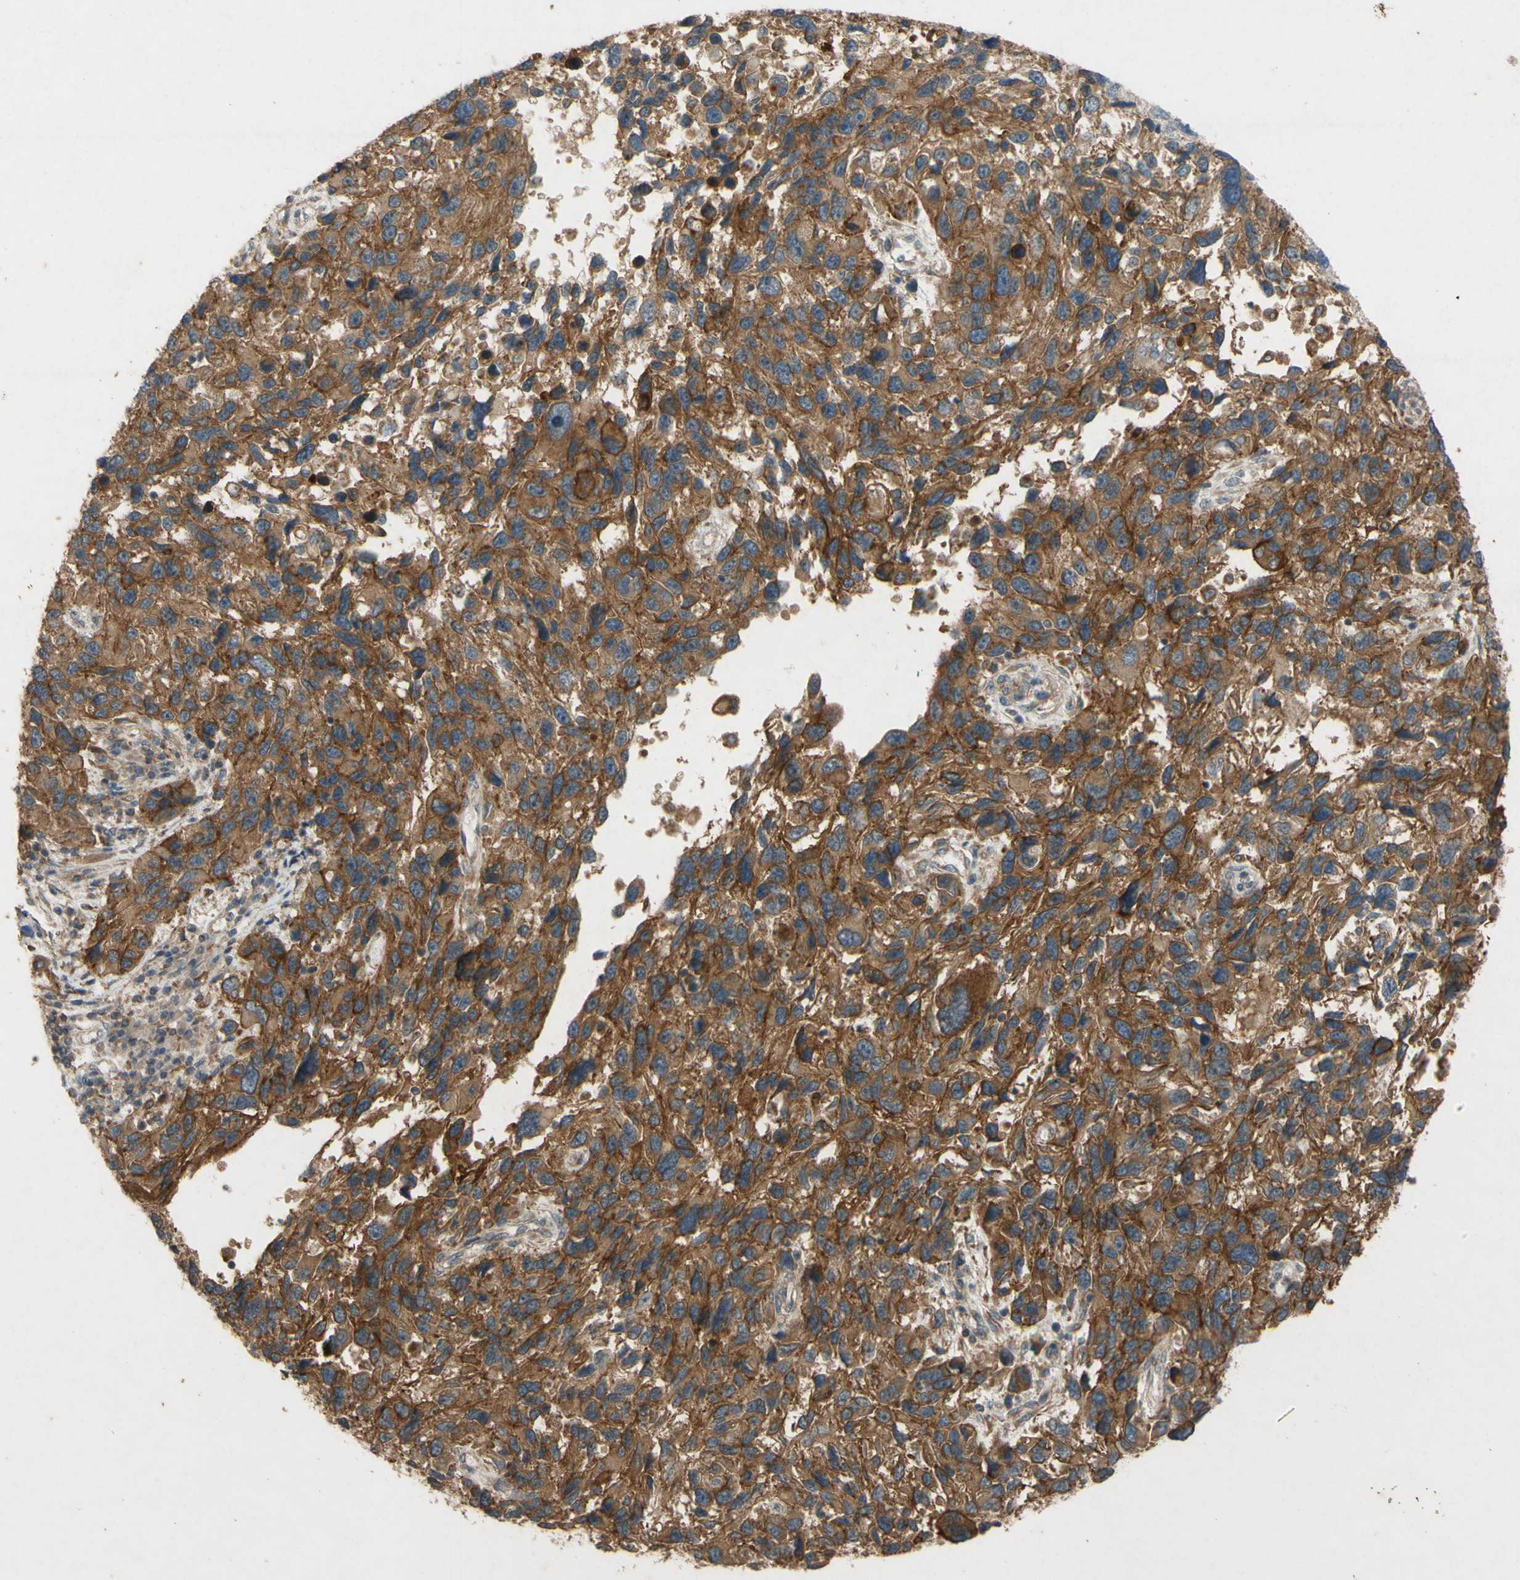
{"staining": {"intensity": "moderate", "quantity": ">75%", "location": "cytoplasmic/membranous"}, "tissue": "melanoma", "cell_type": "Tumor cells", "image_type": "cancer", "snomed": [{"axis": "morphology", "description": "Malignant melanoma, NOS"}, {"axis": "topography", "description": "Skin"}], "caption": "Human malignant melanoma stained for a protein (brown) displays moderate cytoplasmic/membranous positive positivity in approximately >75% of tumor cells.", "gene": "ATP6V1F", "patient": {"sex": "male", "age": 53}}